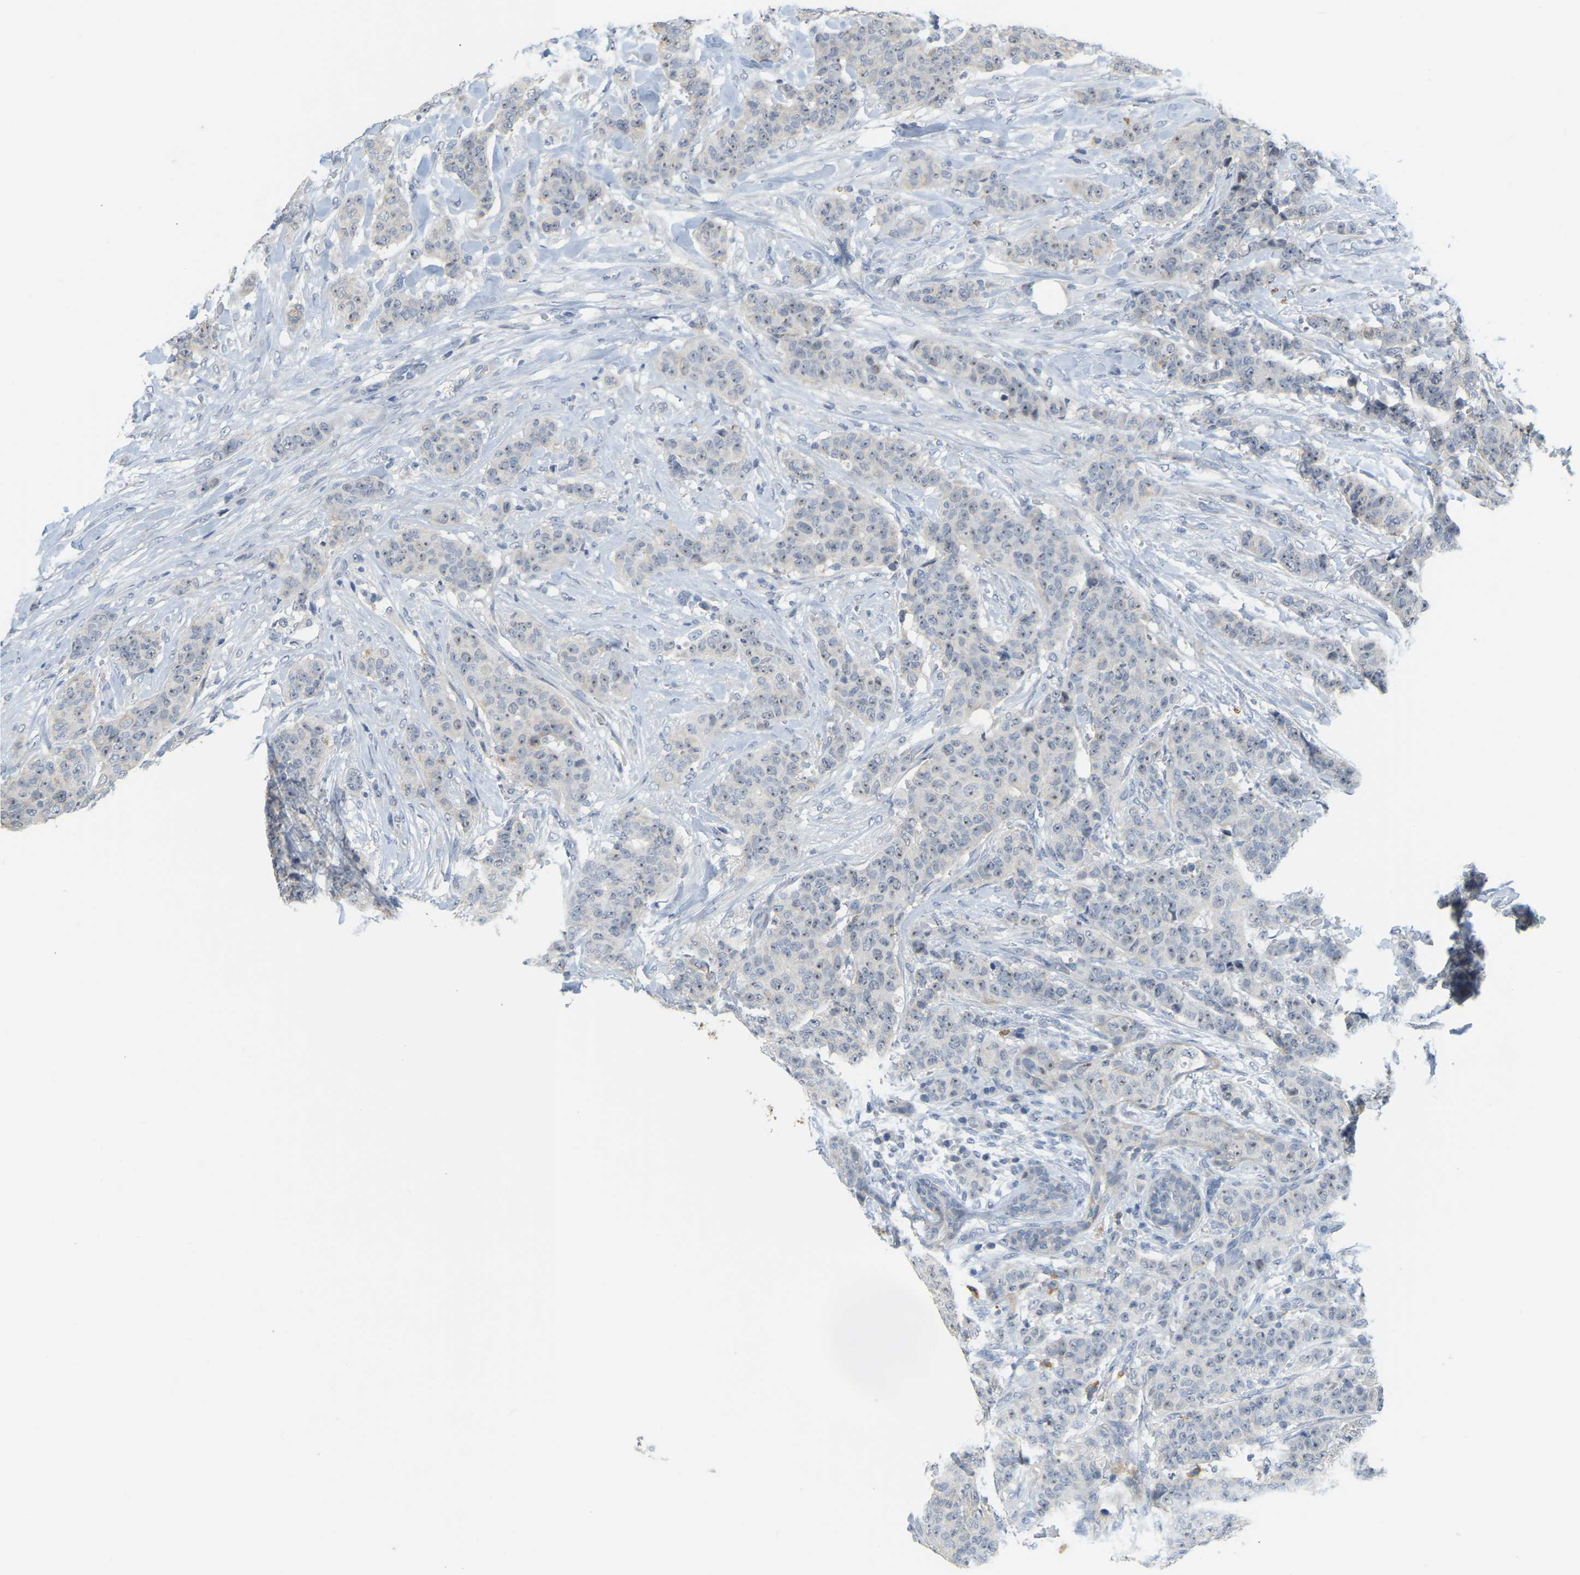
{"staining": {"intensity": "moderate", "quantity": "25%-75%", "location": "nuclear"}, "tissue": "breast cancer", "cell_type": "Tumor cells", "image_type": "cancer", "snomed": [{"axis": "morphology", "description": "Normal tissue, NOS"}, {"axis": "morphology", "description": "Duct carcinoma"}, {"axis": "topography", "description": "Breast"}], "caption": "DAB immunohistochemical staining of breast cancer (intraductal carcinoma) displays moderate nuclear protein staining in approximately 25%-75% of tumor cells.", "gene": "BRF2", "patient": {"sex": "female", "age": 40}}